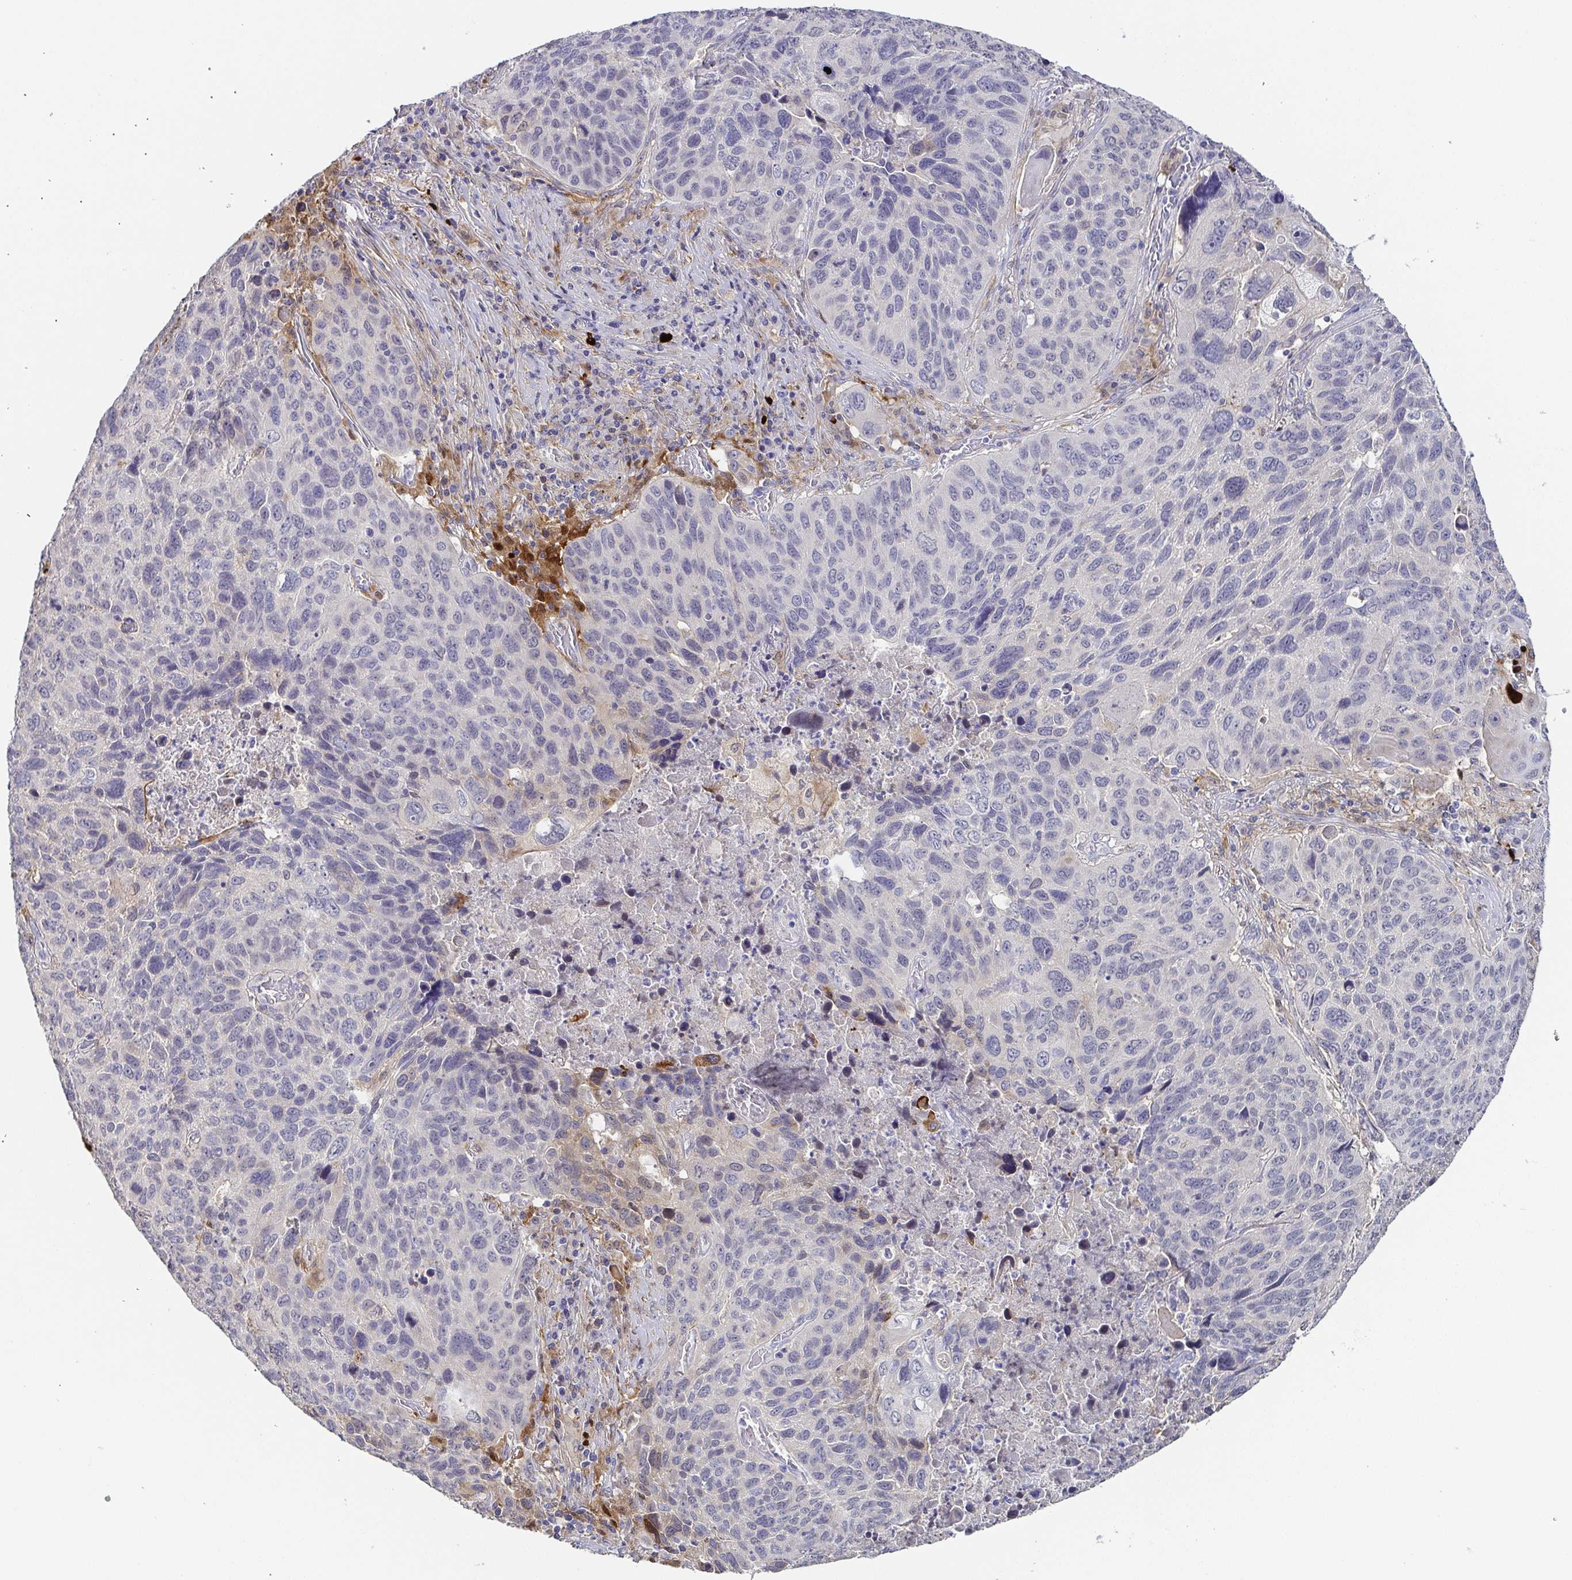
{"staining": {"intensity": "negative", "quantity": "none", "location": "none"}, "tissue": "lung cancer", "cell_type": "Tumor cells", "image_type": "cancer", "snomed": [{"axis": "morphology", "description": "Squamous cell carcinoma, NOS"}, {"axis": "topography", "description": "Lung"}], "caption": "Immunohistochemical staining of human lung cancer shows no significant staining in tumor cells. The staining was performed using DAB (3,3'-diaminobenzidine) to visualize the protein expression in brown, while the nuclei were stained in blue with hematoxylin (Magnification: 20x).", "gene": "RNASE7", "patient": {"sex": "male", "age": 68}}